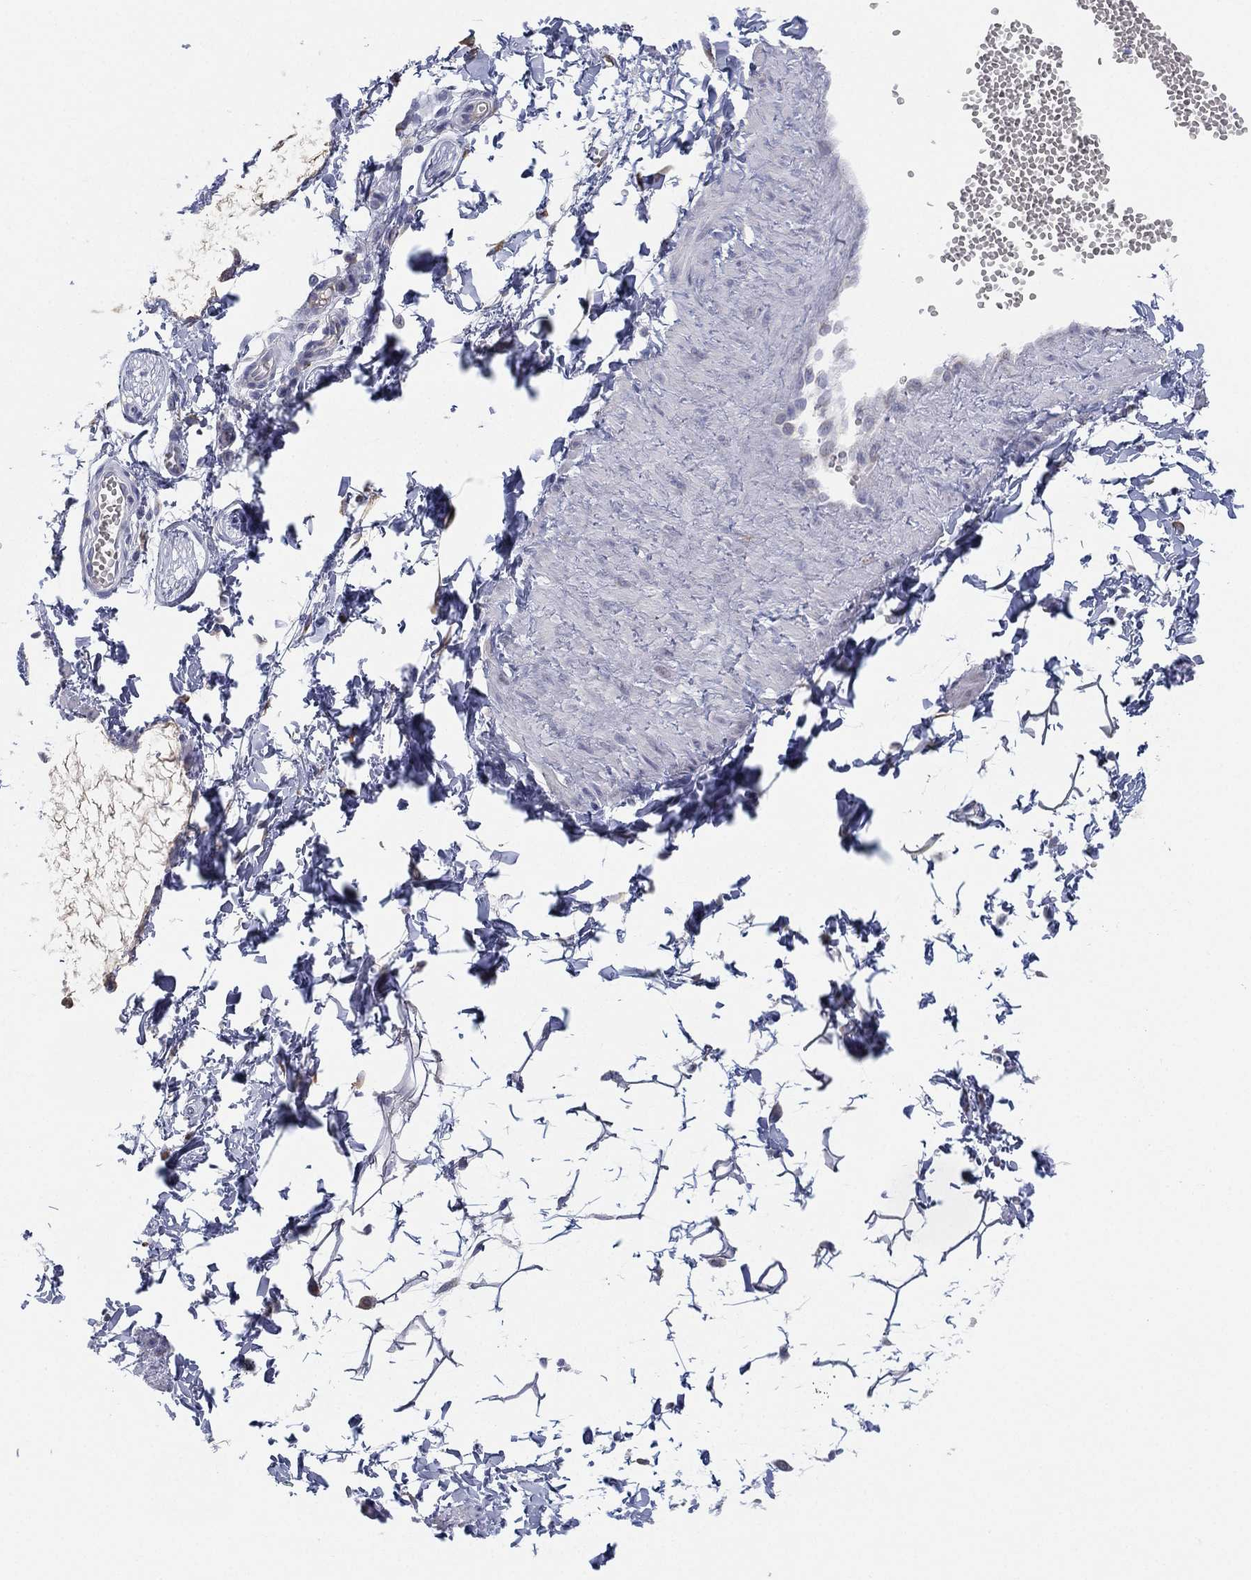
{"staining": {"intensity": "negative", "quantity": "none", "location": "none"}, "tissue": "adipose tissue", "cell_type": "Adipocytes", "image_type": "normal", "snomed": [{"axis": "morphology", "description": "Normal tissue, NOS"}, {"axis": "topography", "description": "Smooth muscle"}, {"axis": "topography", "description": "Peripheral nerve tissue"}], "caption": "A high-resolution image shows IHC staining of normal adipose tissue, which demonstrates no significant expression in adipocytes. (DAB immunohistochemistry visualized using brightfield microscopy, high magnification).", "gene": "MLF1", "patient": {"sex": "male", "age": 22}}